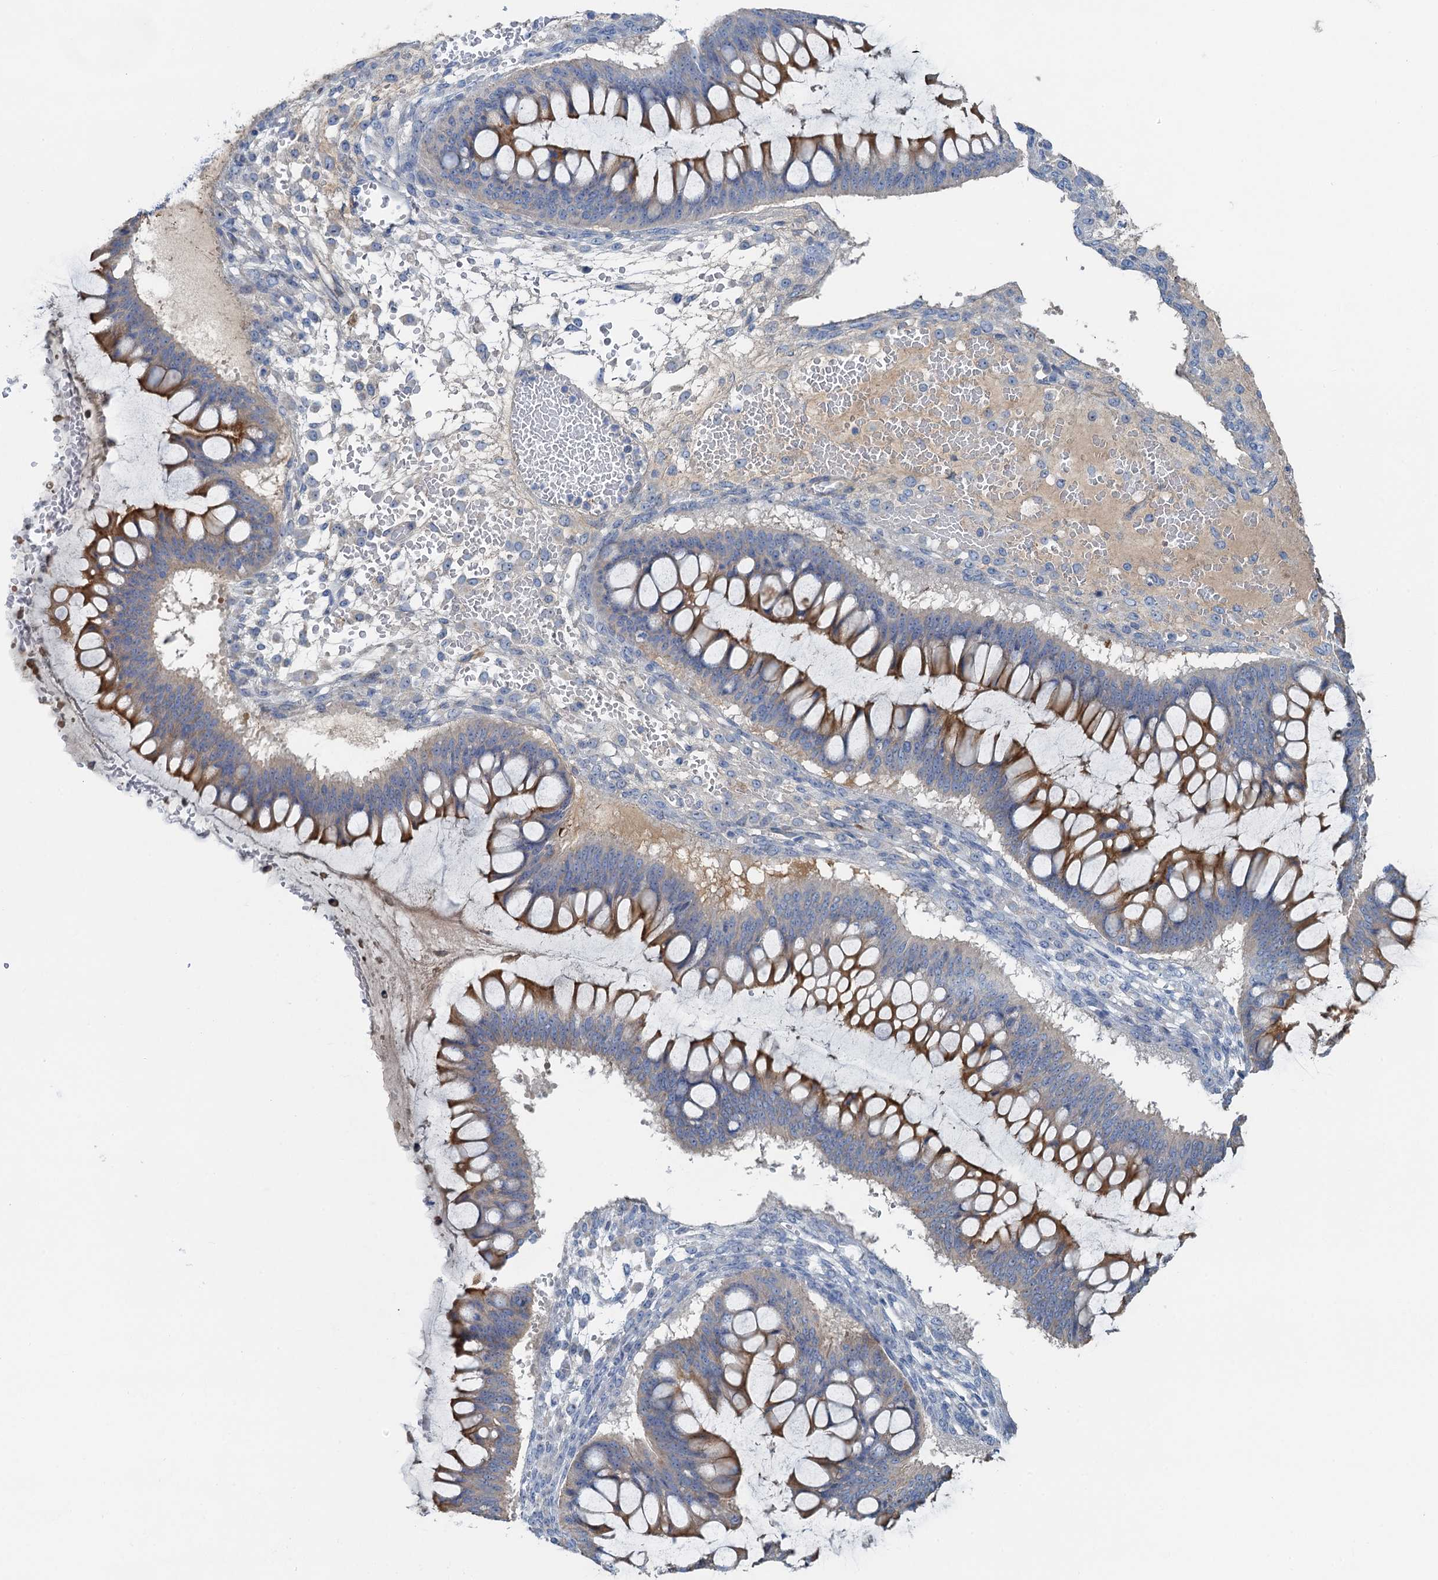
{"staining": {"intensity": "moderate", "quantity": "25%-75%", "location": "cytoplasmic/membranous"}, "tissue": "ovarian cancer", "cell_type": "Tumor cells", "image_type": "cancer", "snomed": [{"axis": "morphology", "description": "Cystadenocarcinoma, mucinous, NOS"}, {"axis": "topography", "description": "Ovary"}], "caption": "Ovarian cancer (mucinous cystadenocarcinoma) stained for a protein (brown) exhibits moderate cytoplasmic/membranous positive expression in approximately 25%-75% of tumor cells.", "gene": "PLLP", "patient": {"sex": "female", "age": 73}}